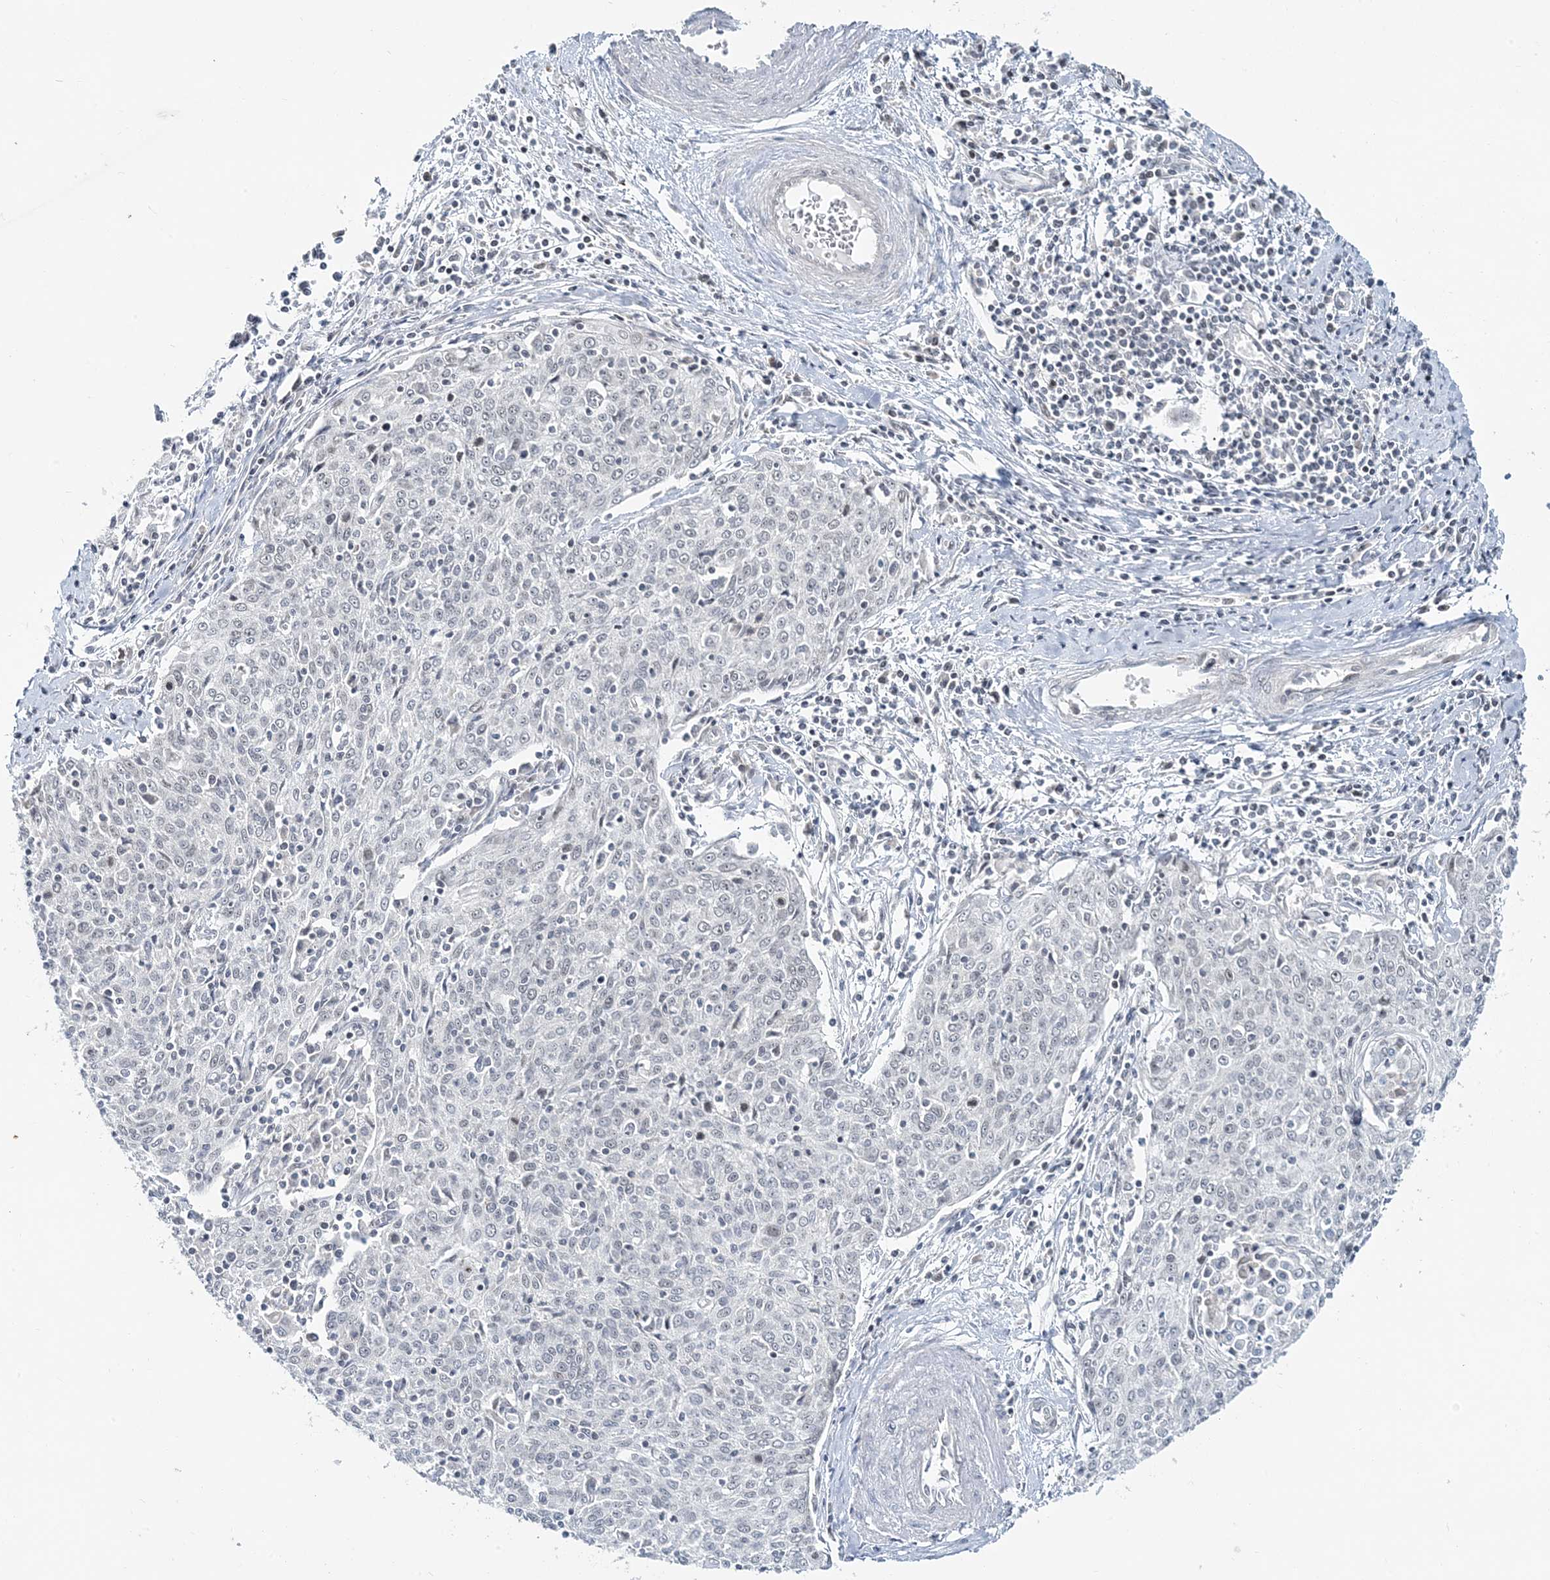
{"staining": {"intensity": "negative", "quantity": "none", "location": "none"}, "tissue": "cervical cancer", "cell_type": "Tumor cells", "image_type": "cancer", "snomed": [{"axis": "morphology", "description": "Squamous cell carcinoma, NOS"}, {"axis": "topography", "description": "Cervix"}], "caption": "Protein analysis of cervical cancer (squamous cell carcinoma) exhibits no significant positivity in tumor cells.", "gene": "LEXM", "patient": {"sex": "female", "age": 48}}